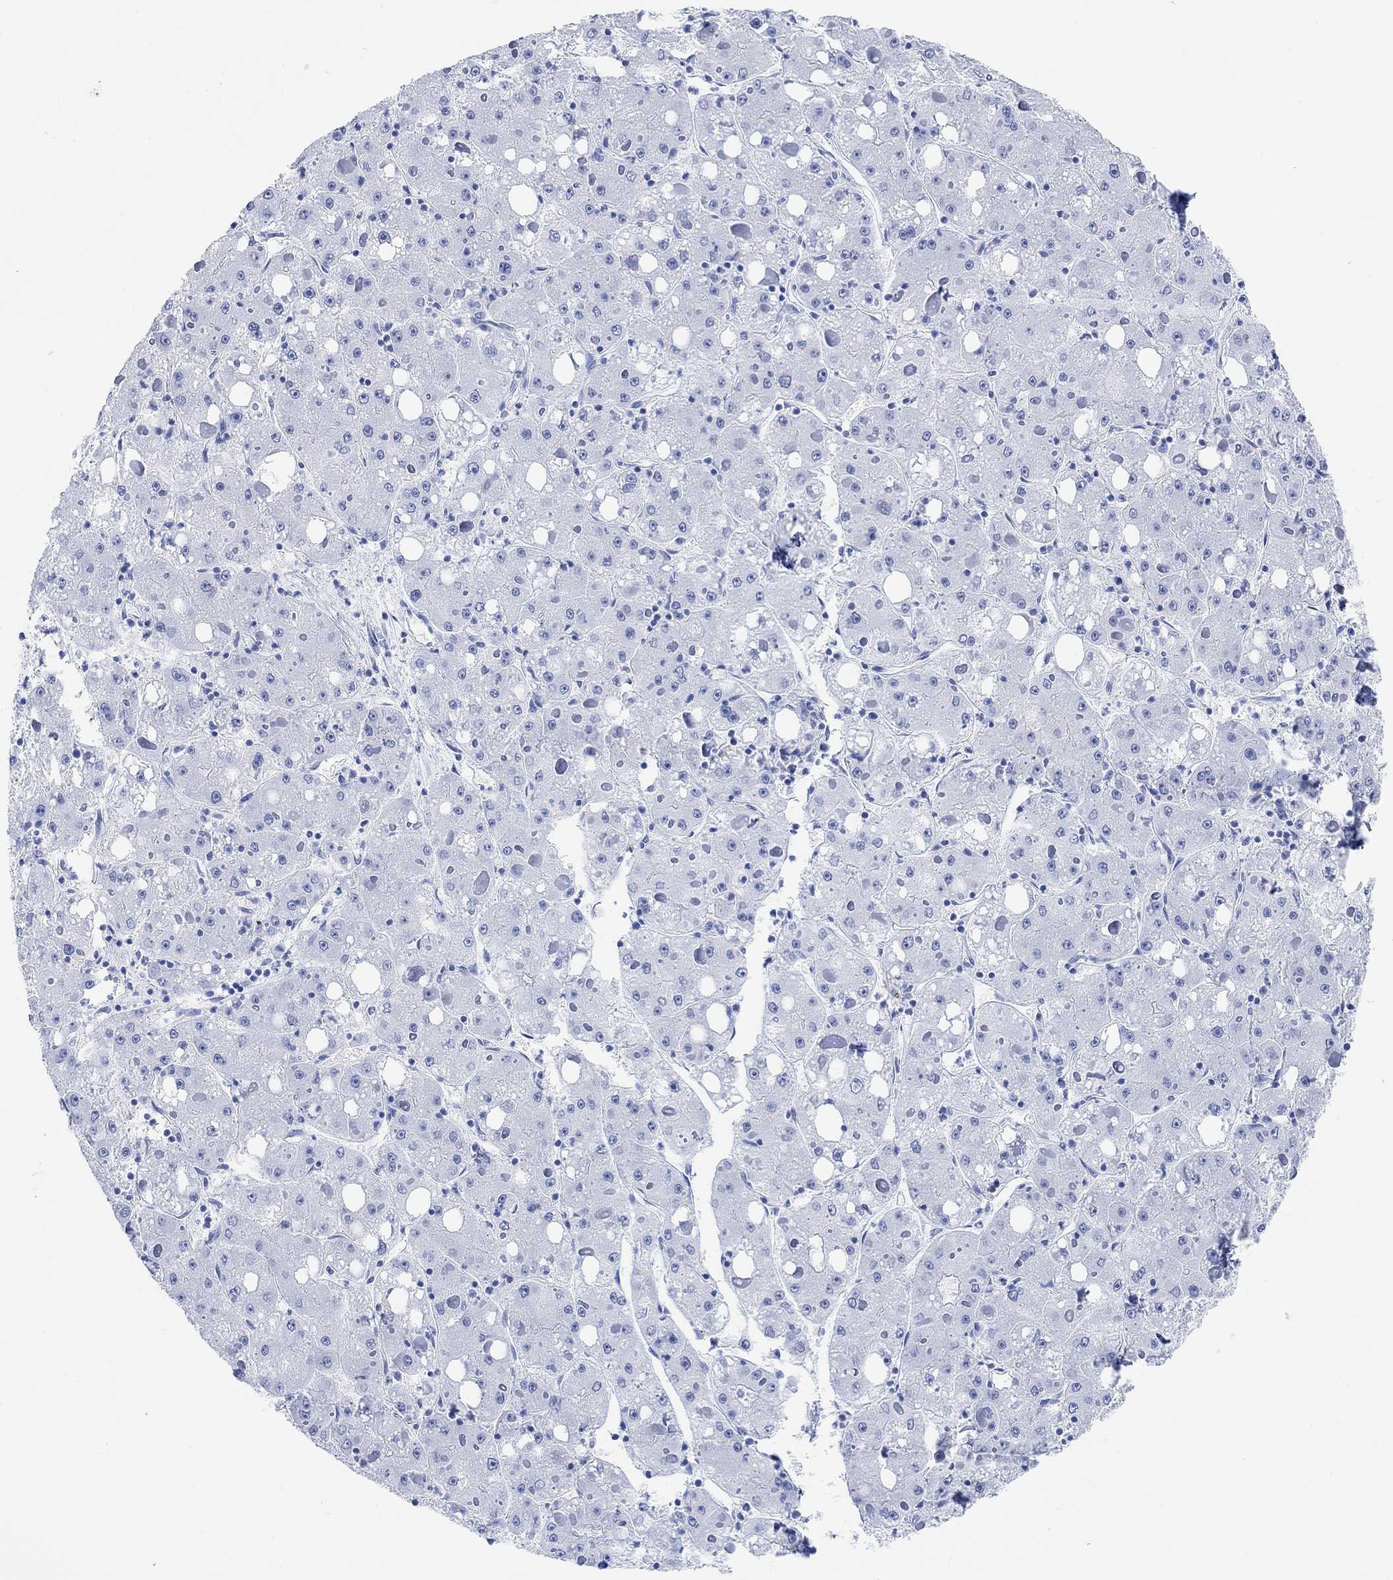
{"staining": {"intensity": "negative", "quantity": "none", "location": "none"}, "tissue": "liver cancer", "cell_type": "Tumor cells", "image_type": "cancer", "snomed": [{"axis": "morphology", "description": "Carcinoma, Hepatocellular, NOS"}, {"axis": "topography", "description": "Liver"}], "caption": "Photomicrograph shows no significant protein staining in tumor cells of hepatocellular carcinoma (liver). Brightfield microscopy of IHC stained with DAB (brown) and hematoxylin (blue), captured at high magnification.", "gene": "ANKRD33", "patient": {"sex": "male", "age": 73}}